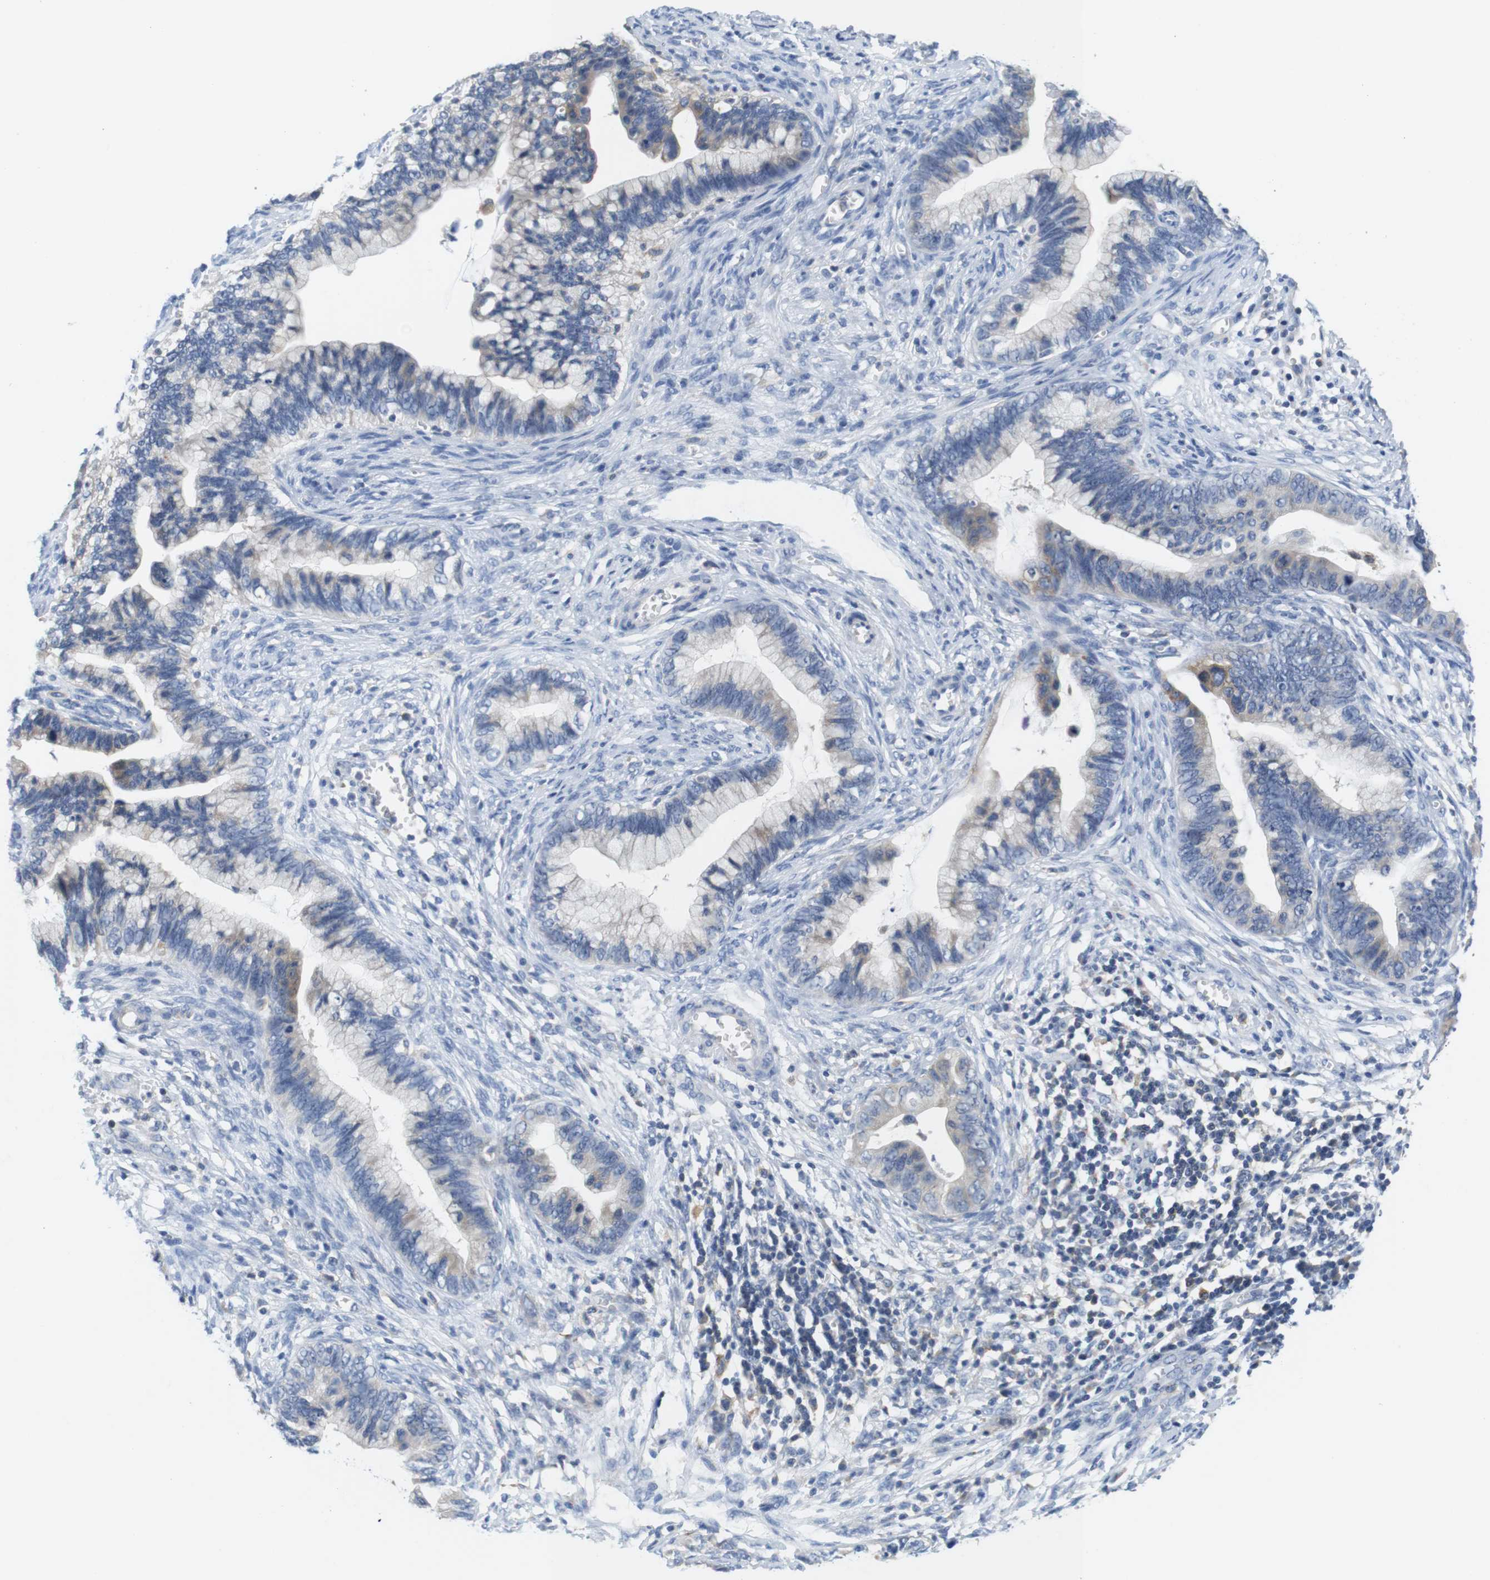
{"staining": {"intensity": "negative", "quantity": "none", "location": "none"}, "tissue": "cervical cancer", "cell_type": "Tumor cells", "image_type": "cancer", "snomed": [{"axis": "morphology", "description": "Adenocarcinoma, NOS"}, {"axis": "topography", "description": "Cervix"}], "caption": "Cervical adenocarcinoma was stained to show a protein in brown. There is no significant positivity in tumor cells.", "gene": "CNGA2", "patient": {"sex": "female", "age": 44}}